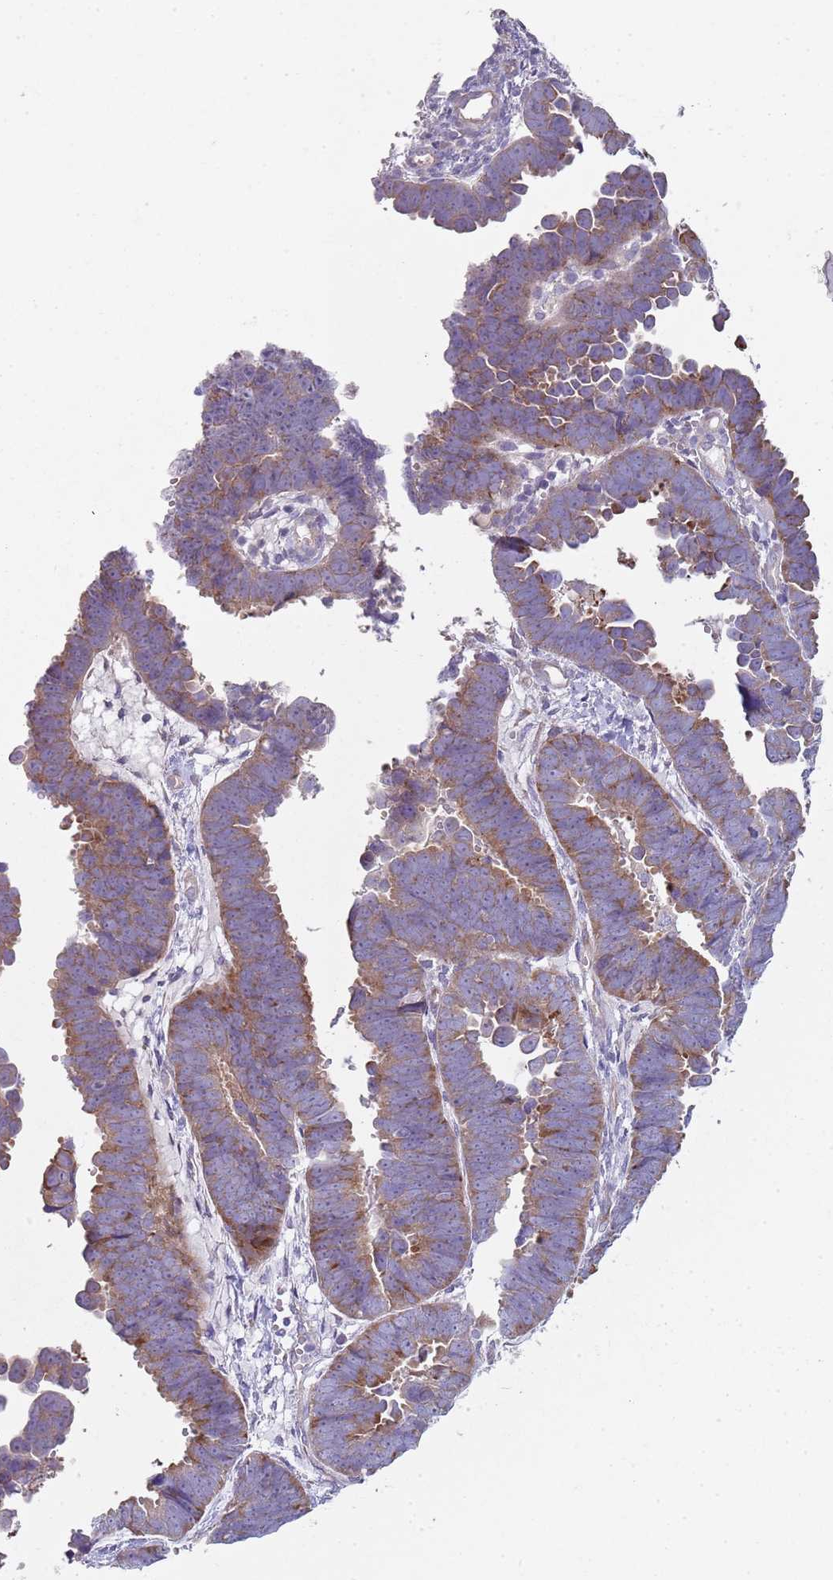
{"staining": {"intensity": "moderate", "quantity": "25%-75%", "location": "cytoplasmic/membranous"}, "tissue": "endometrial cancer", "cell_type": "Tumor cells", "image_type": "cancer", "snomed": [{"axis": "morphology", "description": "Adenocarcinoma, NOS"}, {"axis": "topography", "description": "Endometrium"}], "caption": "A high-resolution micrograph shows immunohistochemistry (IHC) staining of endometrial cancer, which reveals moderate cytoplasmic/membranous expression in approximately 25%-75% of tumor cells.", "gene": "ZNF583", "patient": {"sex": "female", "age": 75}}